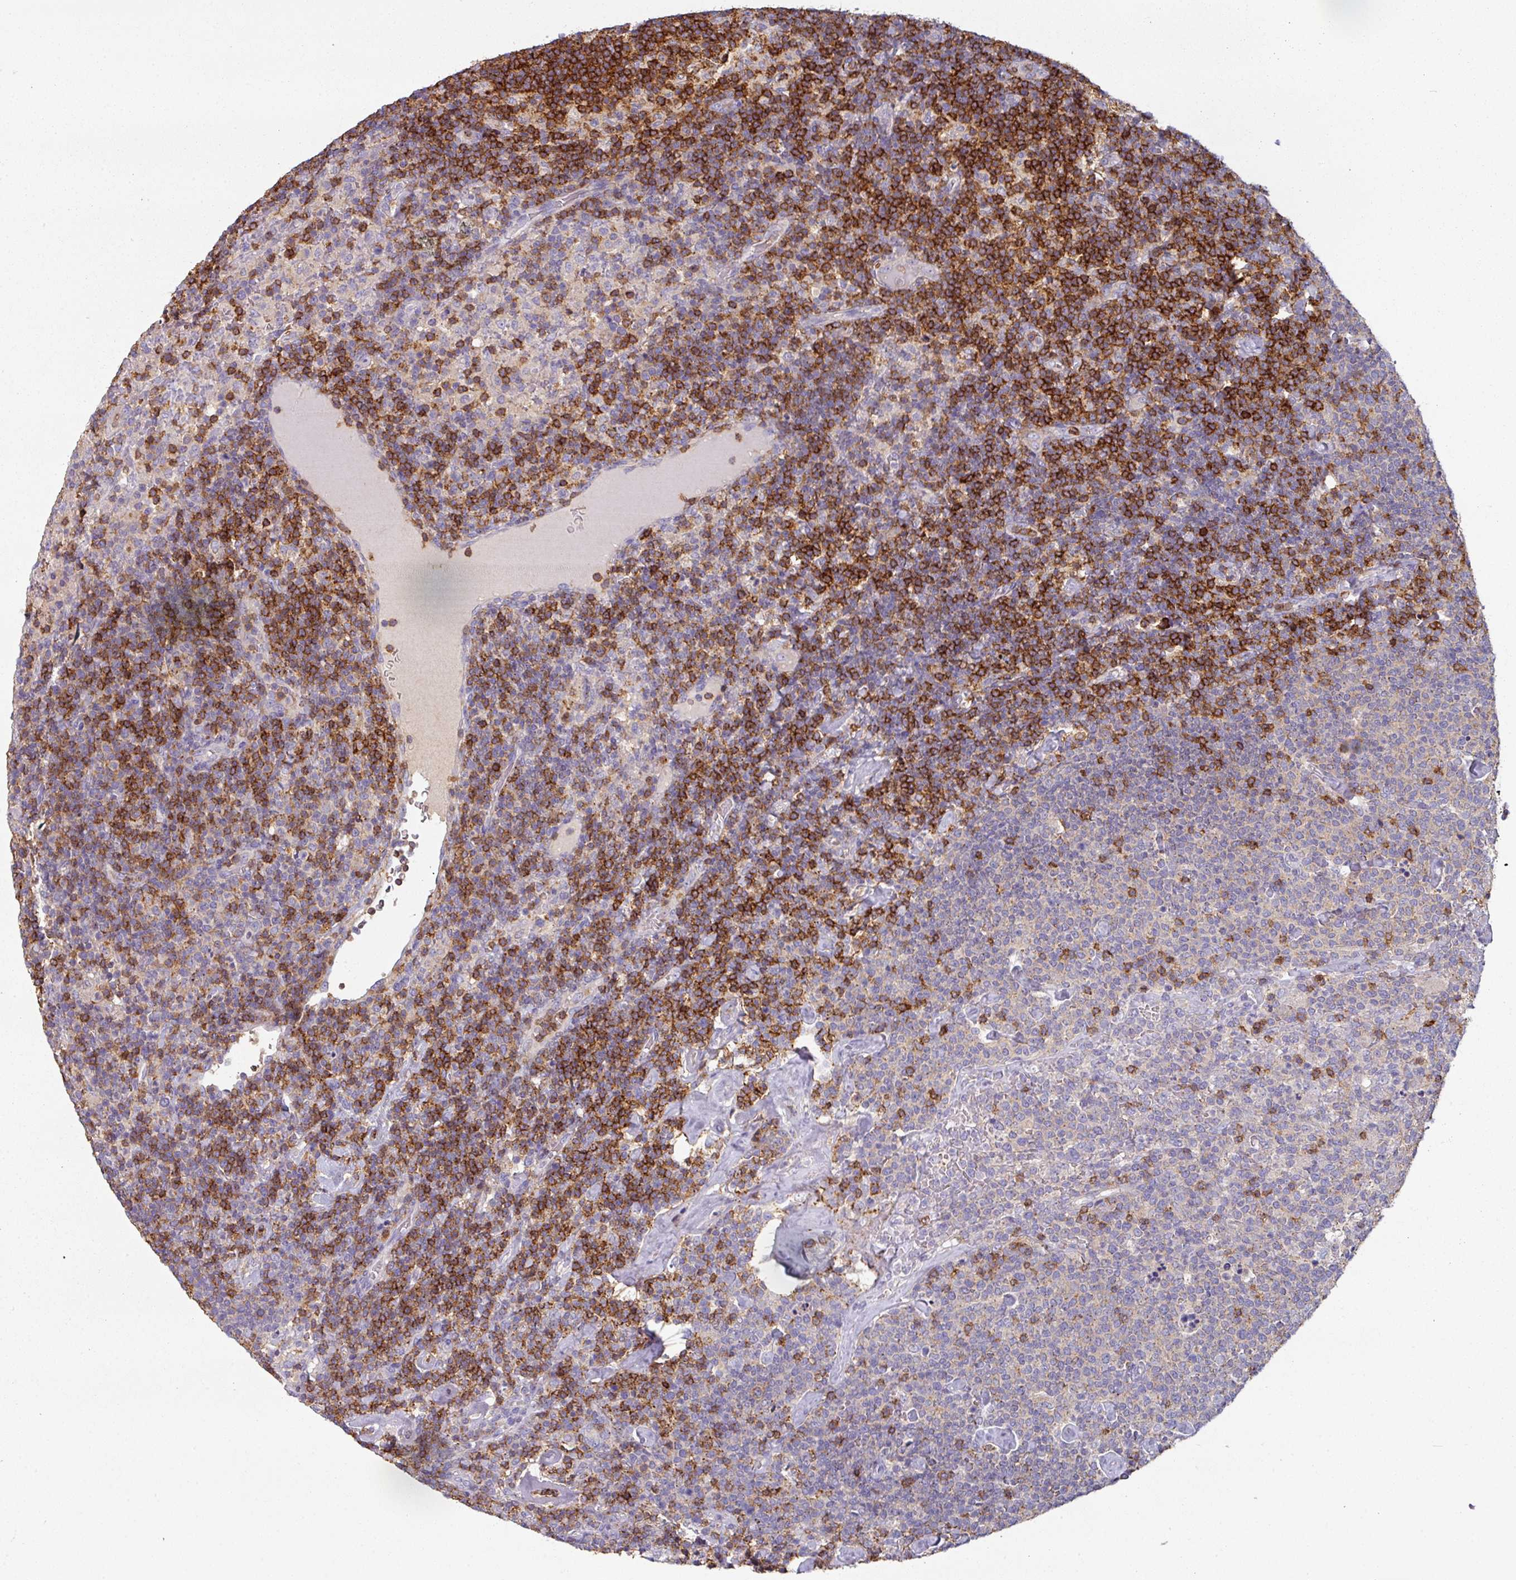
{"staining": {"intensity": "strong", "quantity": "<25%", "location": "cytoplasmic/membranous"}, "tissue": "lymphoma", "cell_type": "Tumor cells", "image_type": "cancer", "snomed": [{"axis": "morphology", "description": "Malignant lymphoma, non-Hodgkin's type, High grade"}, {"axis": "topography", "description": "Lymph node"}], "caption": "Malignant lymphoma, non-Hodgkin's type (high-grade) stained for a protein demonstrates strong cytoplasmic/membranous positivity in tumor cells.", "gene": "CD3G", "patient": {"sex": "male", "age": 61}}